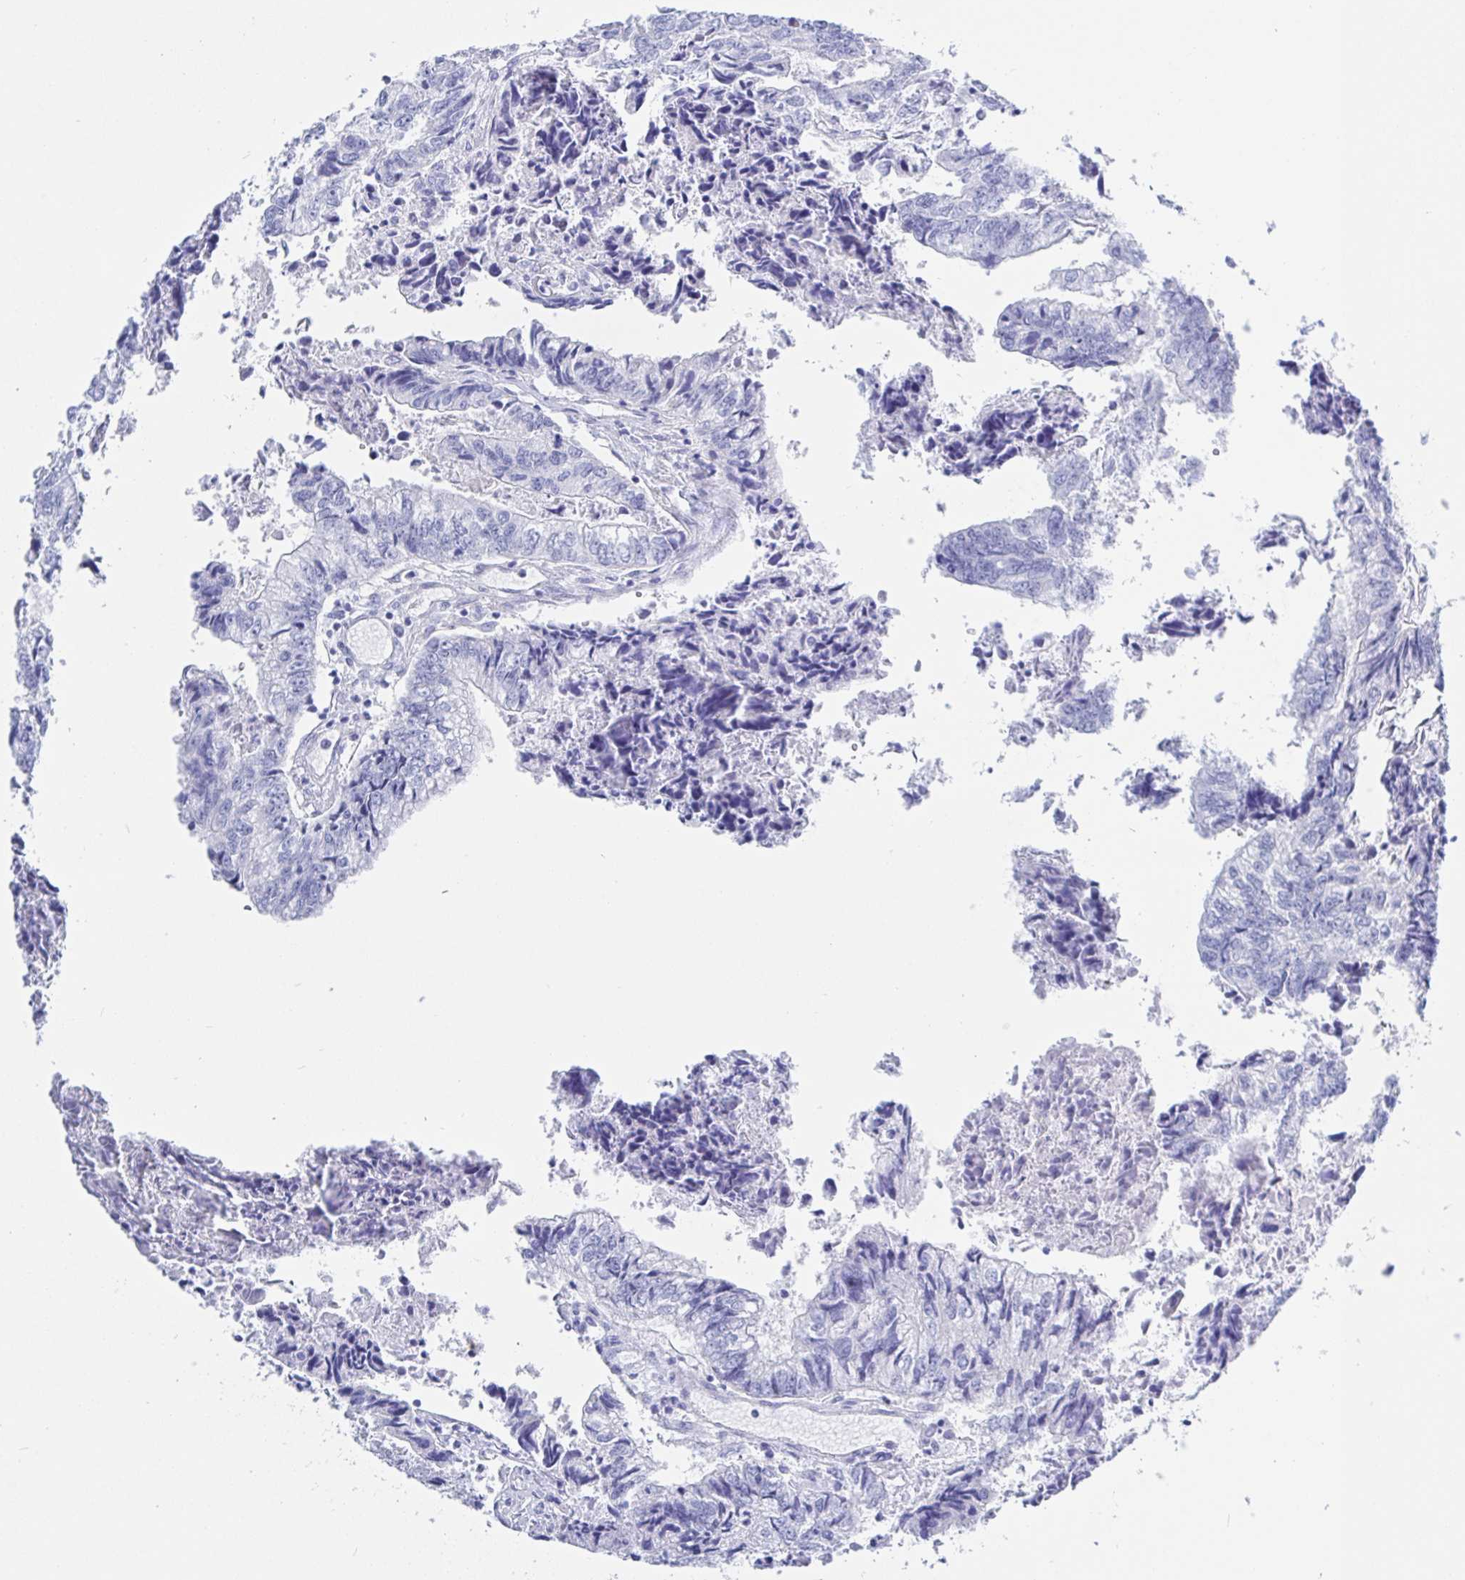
{"staining": {"intensity": "negative", "quantity": "none", "location": "none"}, "tissue": "colorectal cancer", "cell_type": "Tumor cells", "image_type": "cancer", "snomed": [{"axis": "morphology", "description": "Adenocarcinoma, NOS"}, {"axis": "topography", "description": "Colon"}], "caption": "Immunohistochemical staining of human colorectal adenocarcinoma demonstrates no significant expression in tumor cells.", "gene": "KCNH6", "patient": {"sex": "male", "age": 86}}